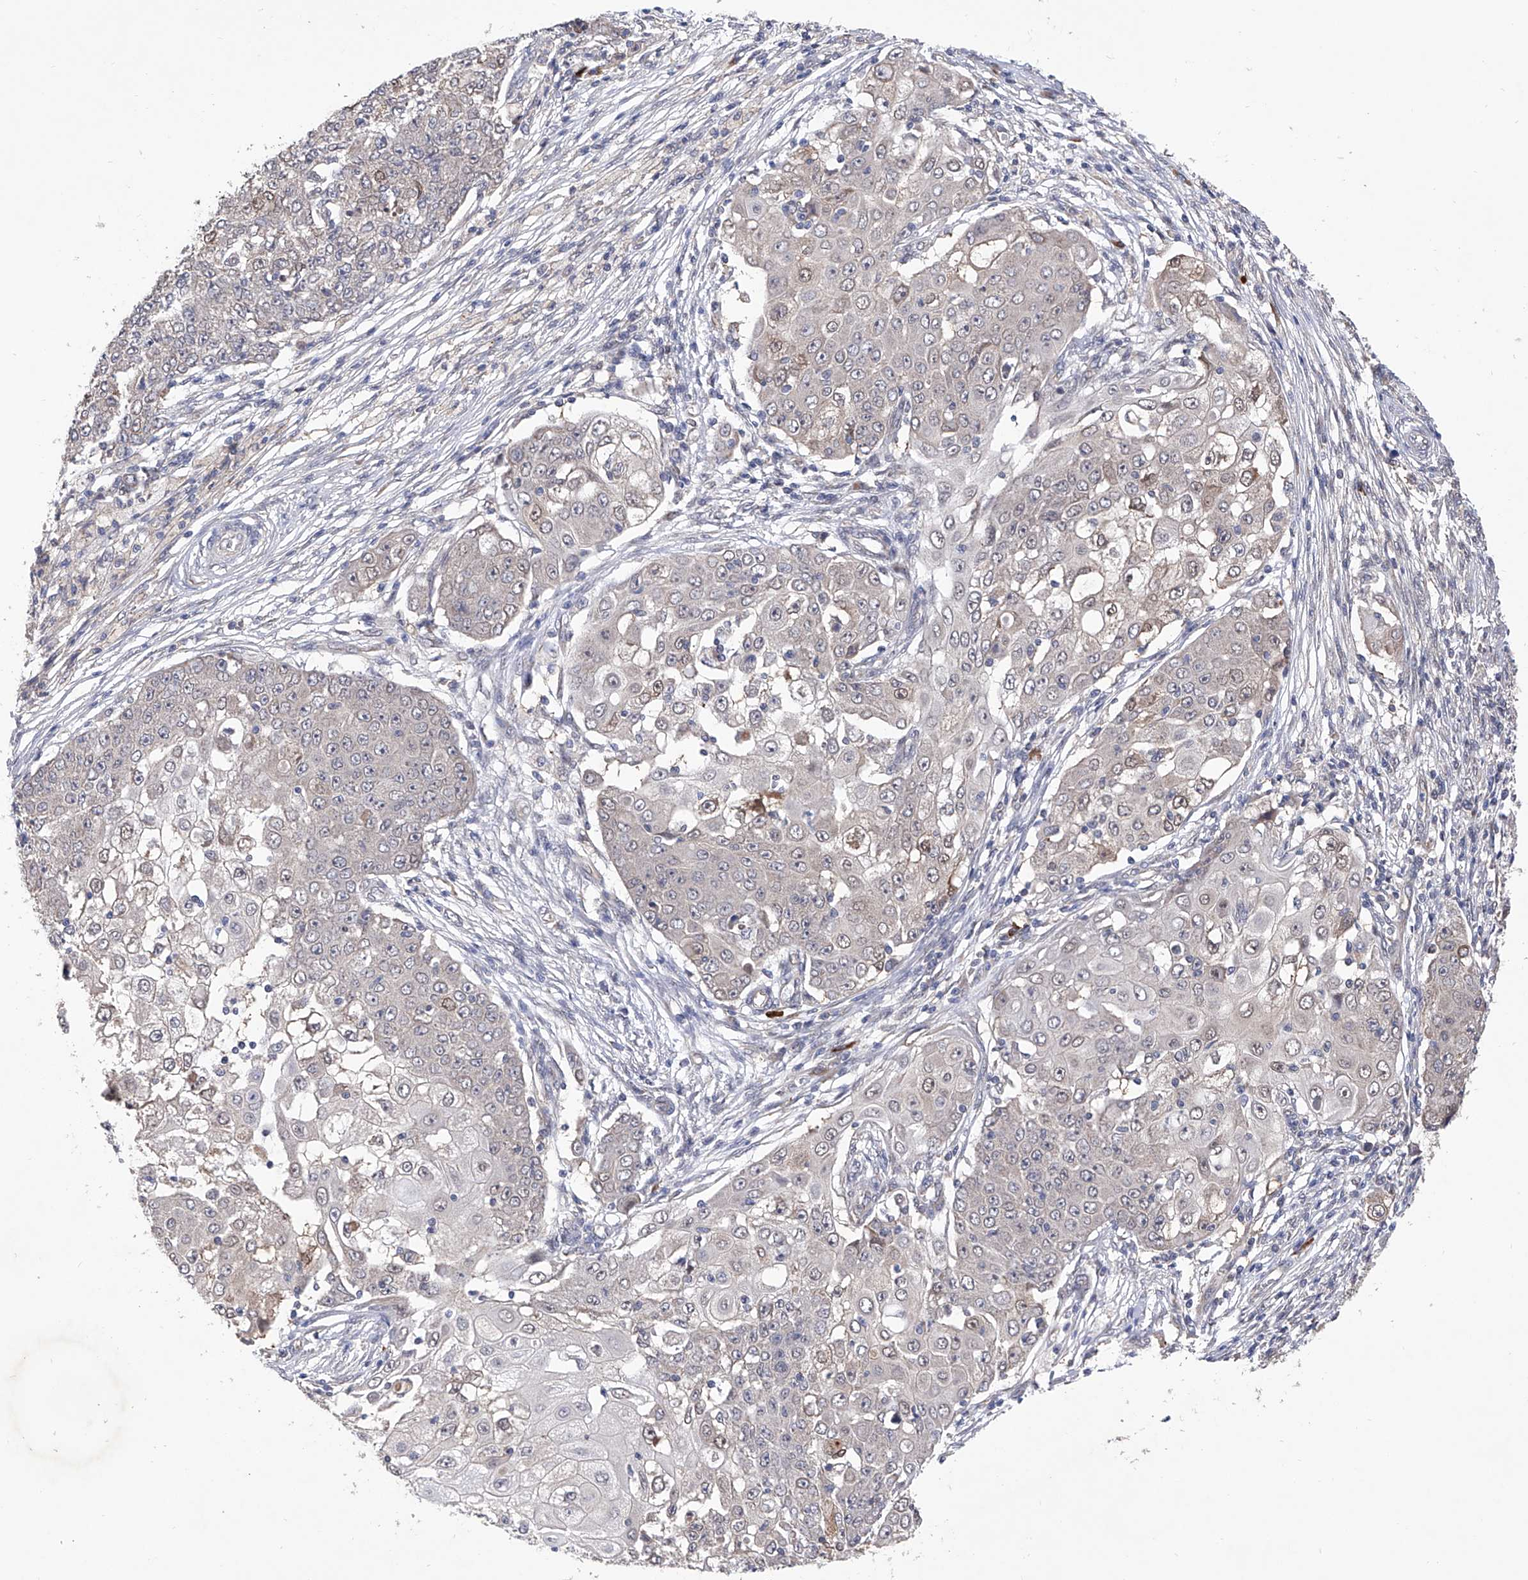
{"staining": {"intensity": "negative", "quantity": "none", "location": "none"}, "tissue": "ovarian cancer", "cell_type": "Tumor cells", "image_type": "cancer", "snomed": [{"axis": "morphology", "description": "Carcinoma, endometroid"}, {"axis": "topography", "description": "Ovary"}], "caption": "Ovarian cancer was stained to show a protein in brown. There is no significant expression in tumor cells.", "gene": "USP45", "patient": {"sex": "female", "age": 42}}